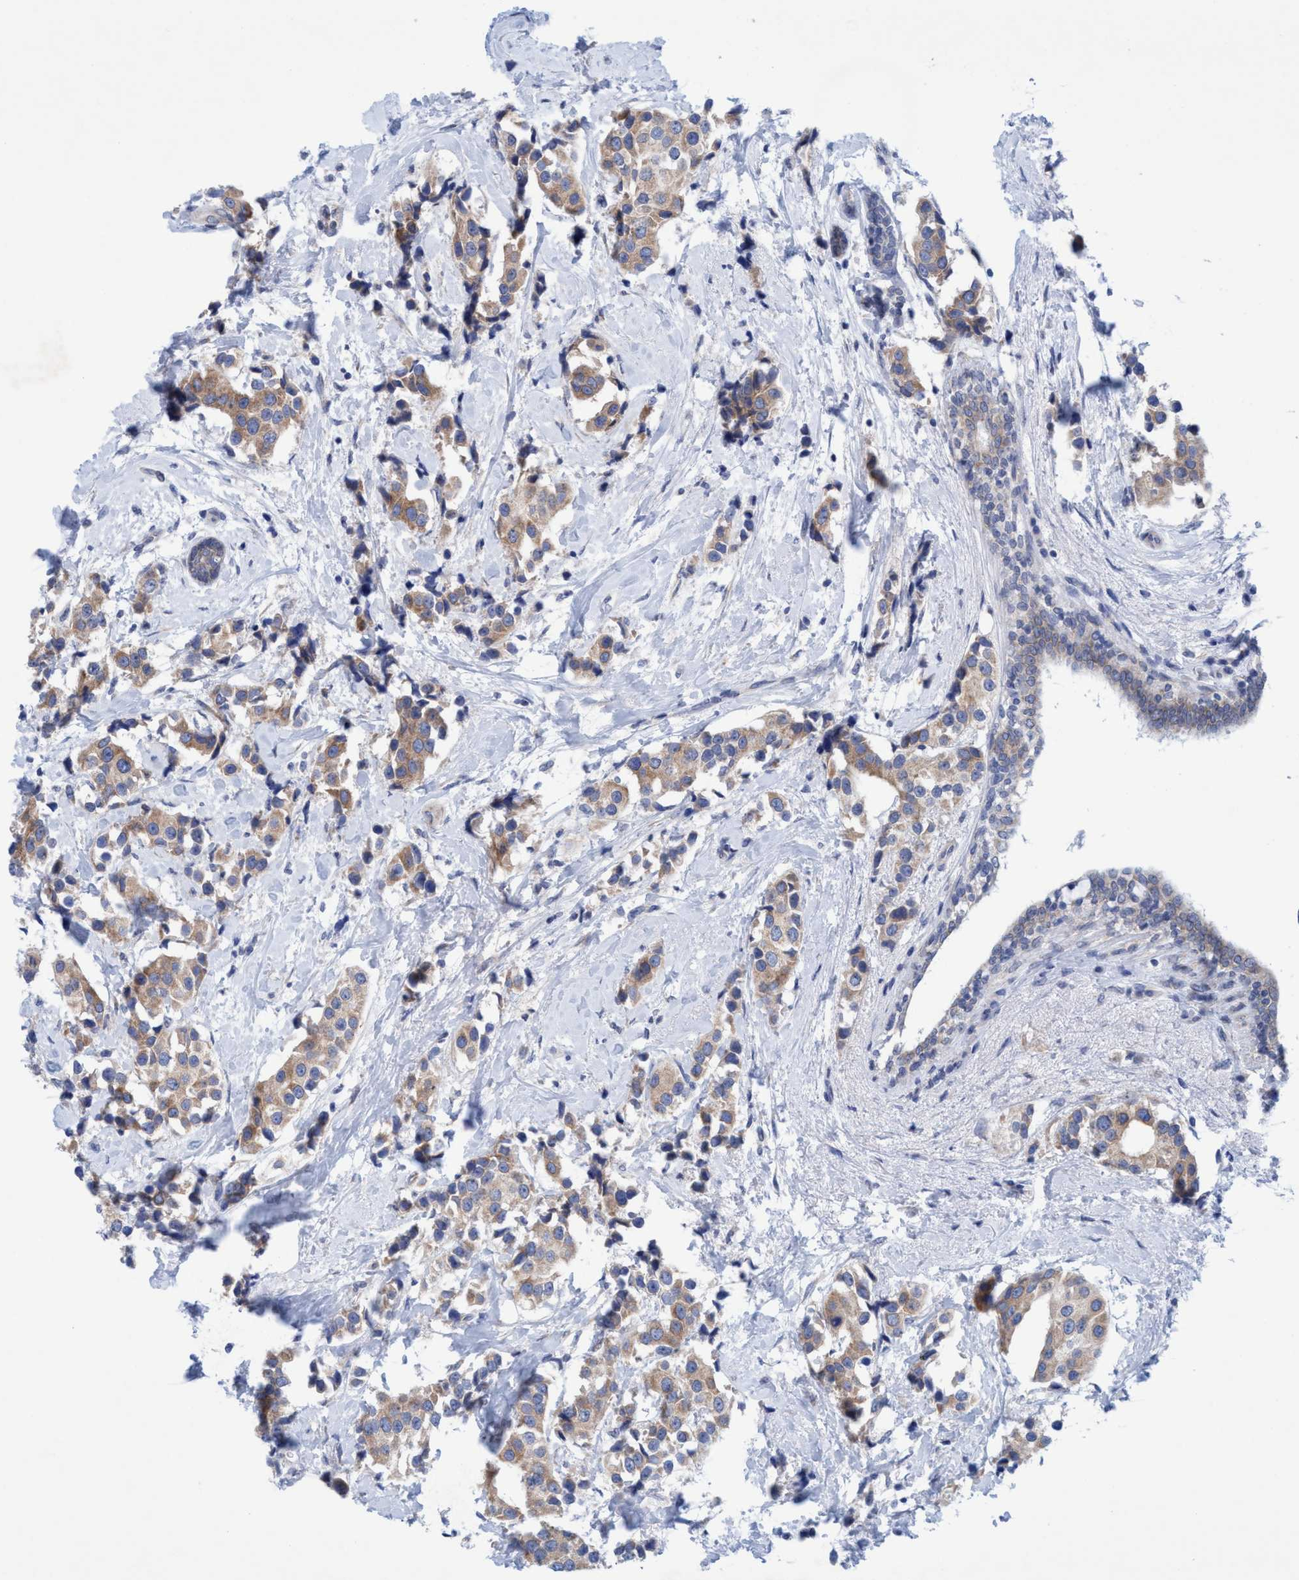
{"staining": {"intensity": "weak", "quantity": ">75%", "location": "cytoplasmic/membranous"}, "tissue": "breast cancer", "cell_type": "Tumor cells", "image_type": "cancer", "snomed": [{"axis": "morphology", "description": "Normal tissue, NOS"}, {"axis": "morphology", "description": "Duct carcinoma"}, {"axis": "topography", "description": "Breast"}], "caption": "Tumor cells display low levels of weak cytoplasmic/membranous positivity in about >75% of cells in human breast cancer. (DAB IHC with brightfield microscopy, high magnification).", "gene": "RSAD1", "patient": {"sex": "female", "age": 39}}